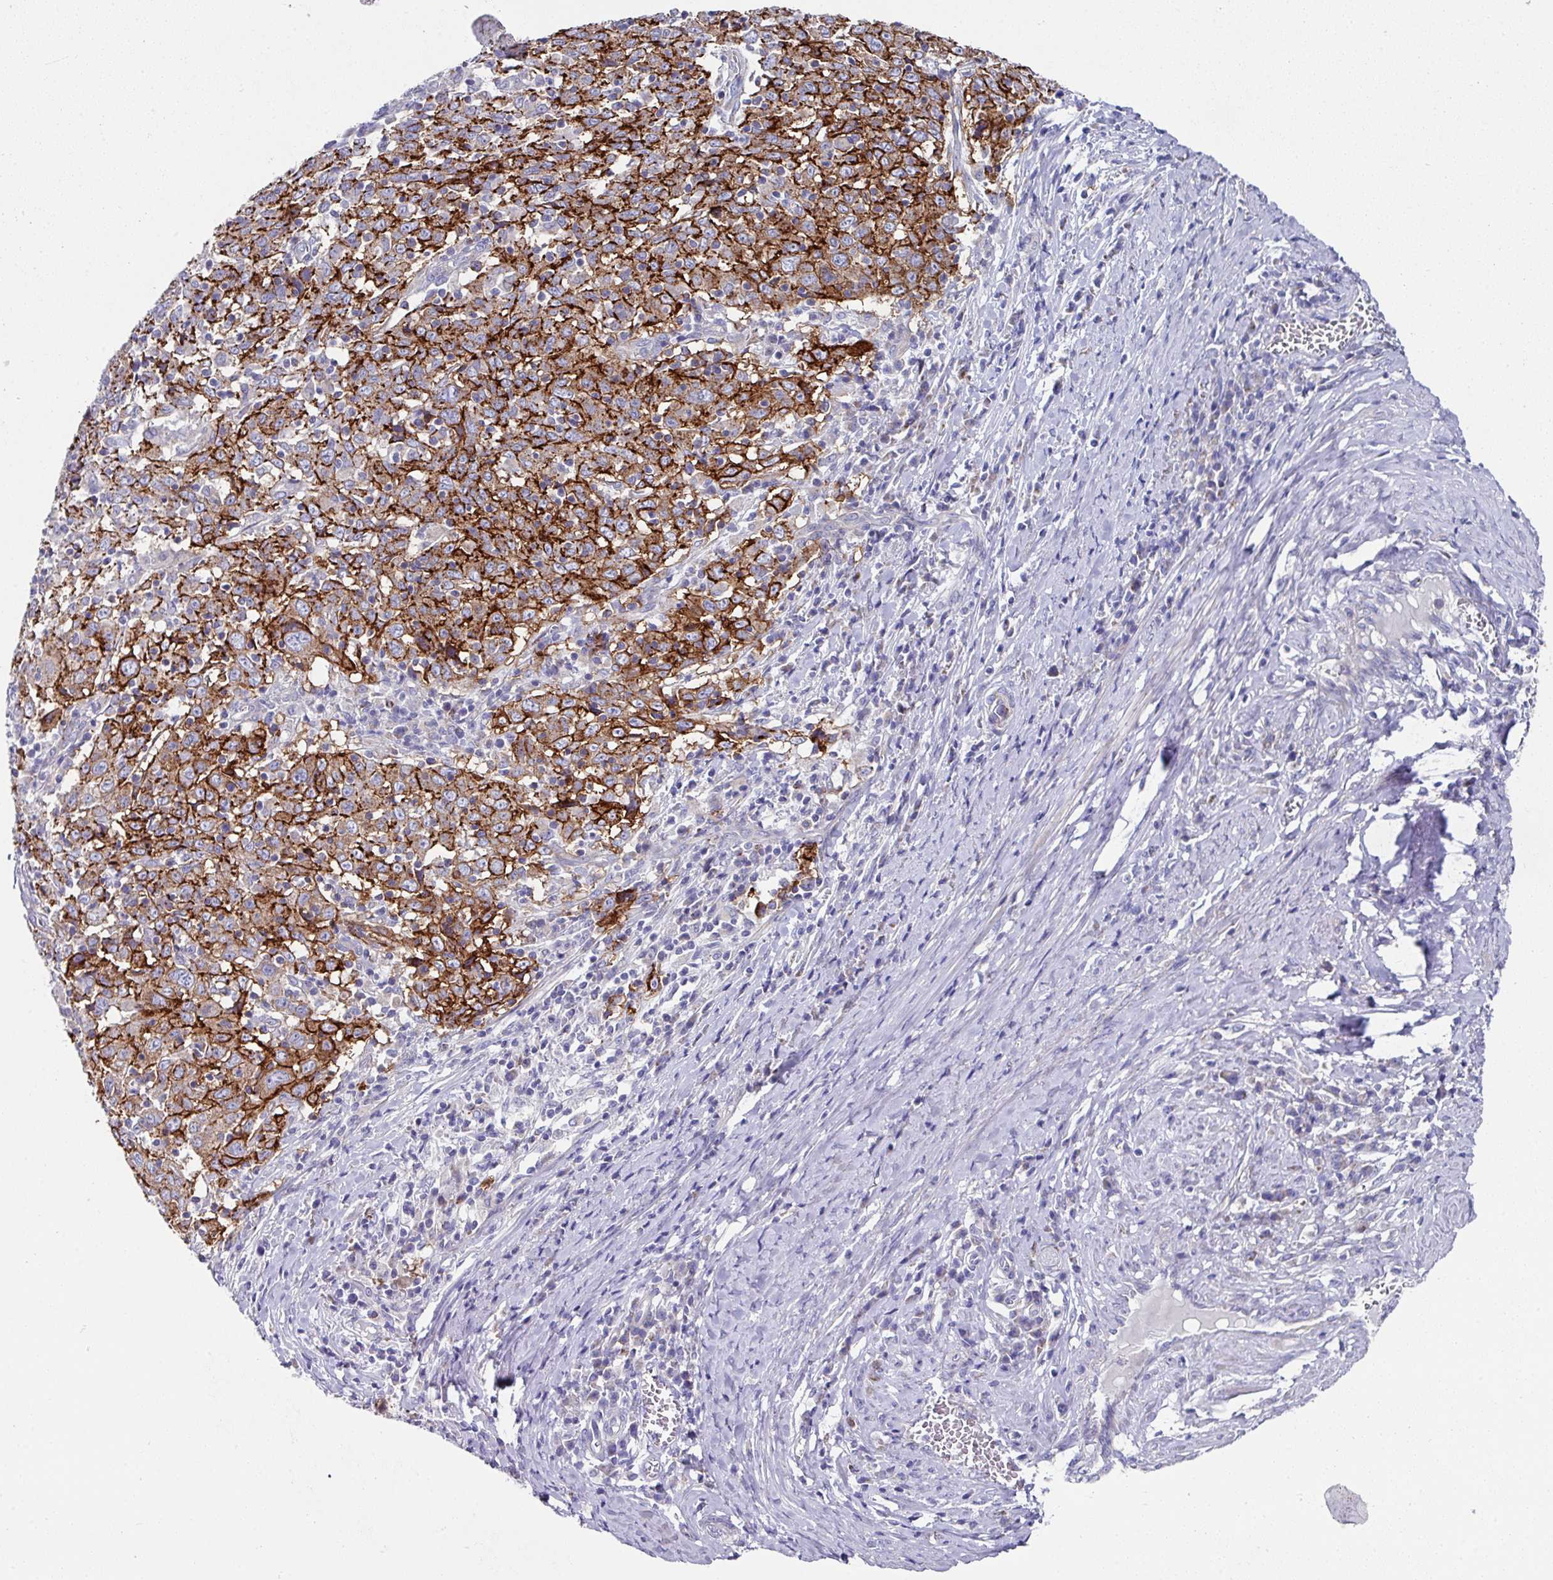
{"staining": {"intensity": "strong", "quantity": ">75%", "location": "cytoplasmic/membranous"}, "tissue": "cervical cancer", "cell_type": "Tumor cells", "image_type": "cancer", "snomed": [{"axis": "morphology", "description": "Squamous cell carcinoma, NOS"}, {"axis": "topography", "description": "Cervix"}], "caption": "IHC photomicrograph of neoplastic tissue: human cervical cancer stained using immunohistochemistry (IHC) demonstrates high levels of strong protein expression localized specifically in the cytoplasmic/membranous of tumor cells, appearing as a cytoplasmic/membranous brown color.", "gene": "CLDN1", "patient": {"sex": "female", "age": 46}}